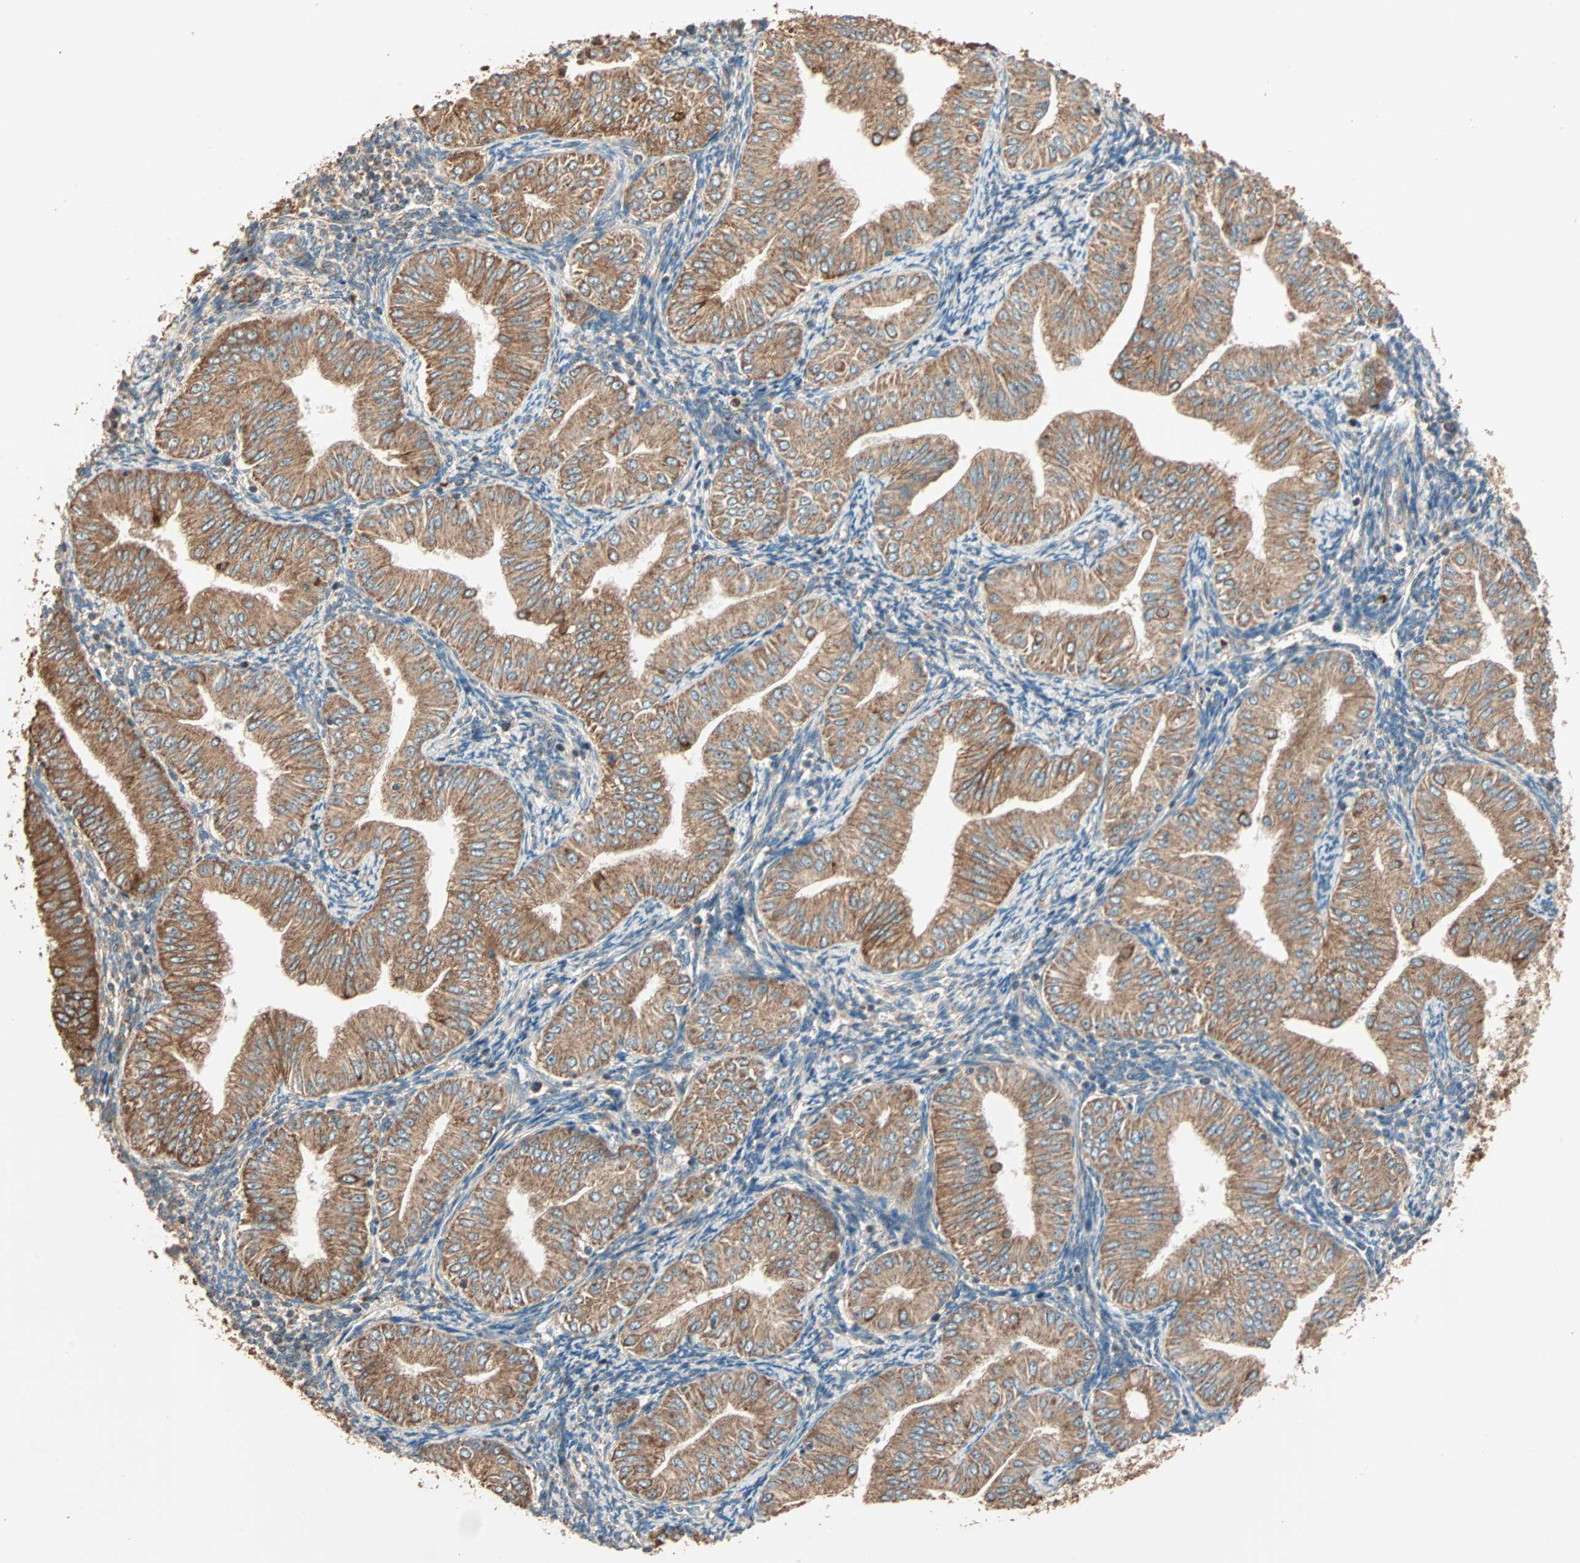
{"staining": {"intensity": "strong", "quantity": ">75%", "location": "cytoplasmic/membranous"}, "tissue": "endometrial cancer", "cell_type": "Tumor cells", "image_type": "cancer", "snomed": [{"axis": "morphology", "description": "Normal tissue, NOS"}, {"axis": "morphology", "description": "Adenocarcinoma, NOS"}, {"axis": "topography", "description": "Endometrium"}], "caption": "The histopathology image shows immunohistochemical staining of endometrial cancer. There is strong cytoplasmic/membranous staining is present in about >75% of tumor cells.", "gene": "EIF4G2", "patient": {"sex": "female", "age": 53}}